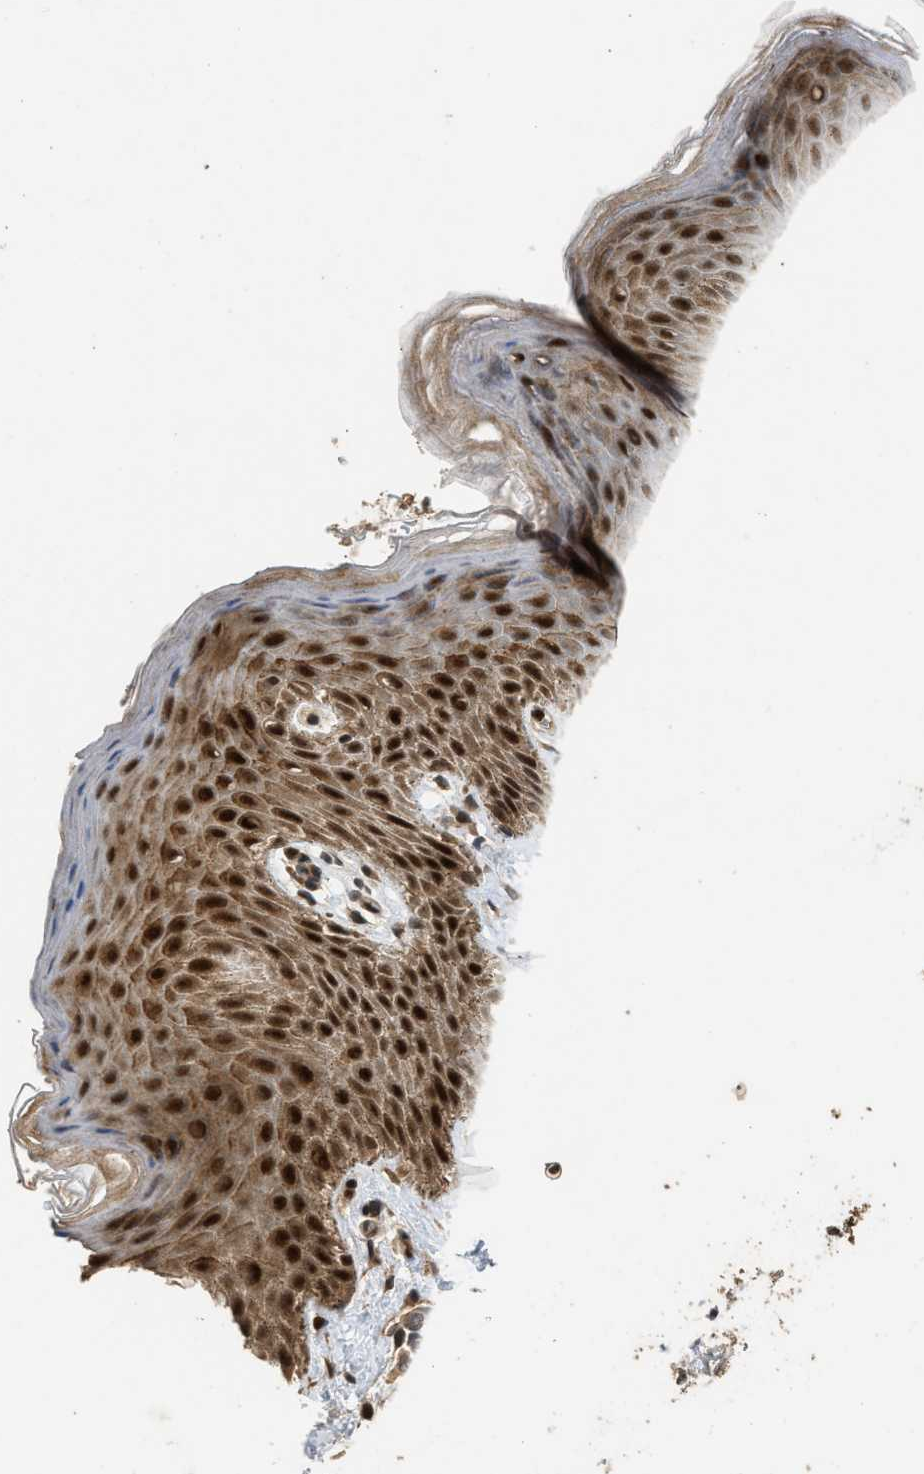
{"staining": {"intensity": "strong", "quantity": ">75%", "location": "cytoplasmic/membranous,nuclear"}, "tissue": "skin", "cell_type": "Epidermal cells", "image_type": "normal", "snomed": [{"axis": "morphology", "description": "Normal tissue, NOS"}, {"axis": "topography", "description": "Anal"}], "caption": "Protein staining reveals strong cytoplasmic/membranous,nuclear positivity in approximately >75% of epidermal cells in normal skin.", "gene": "GET1", "patient": {"sex": "male", "age": 44}}